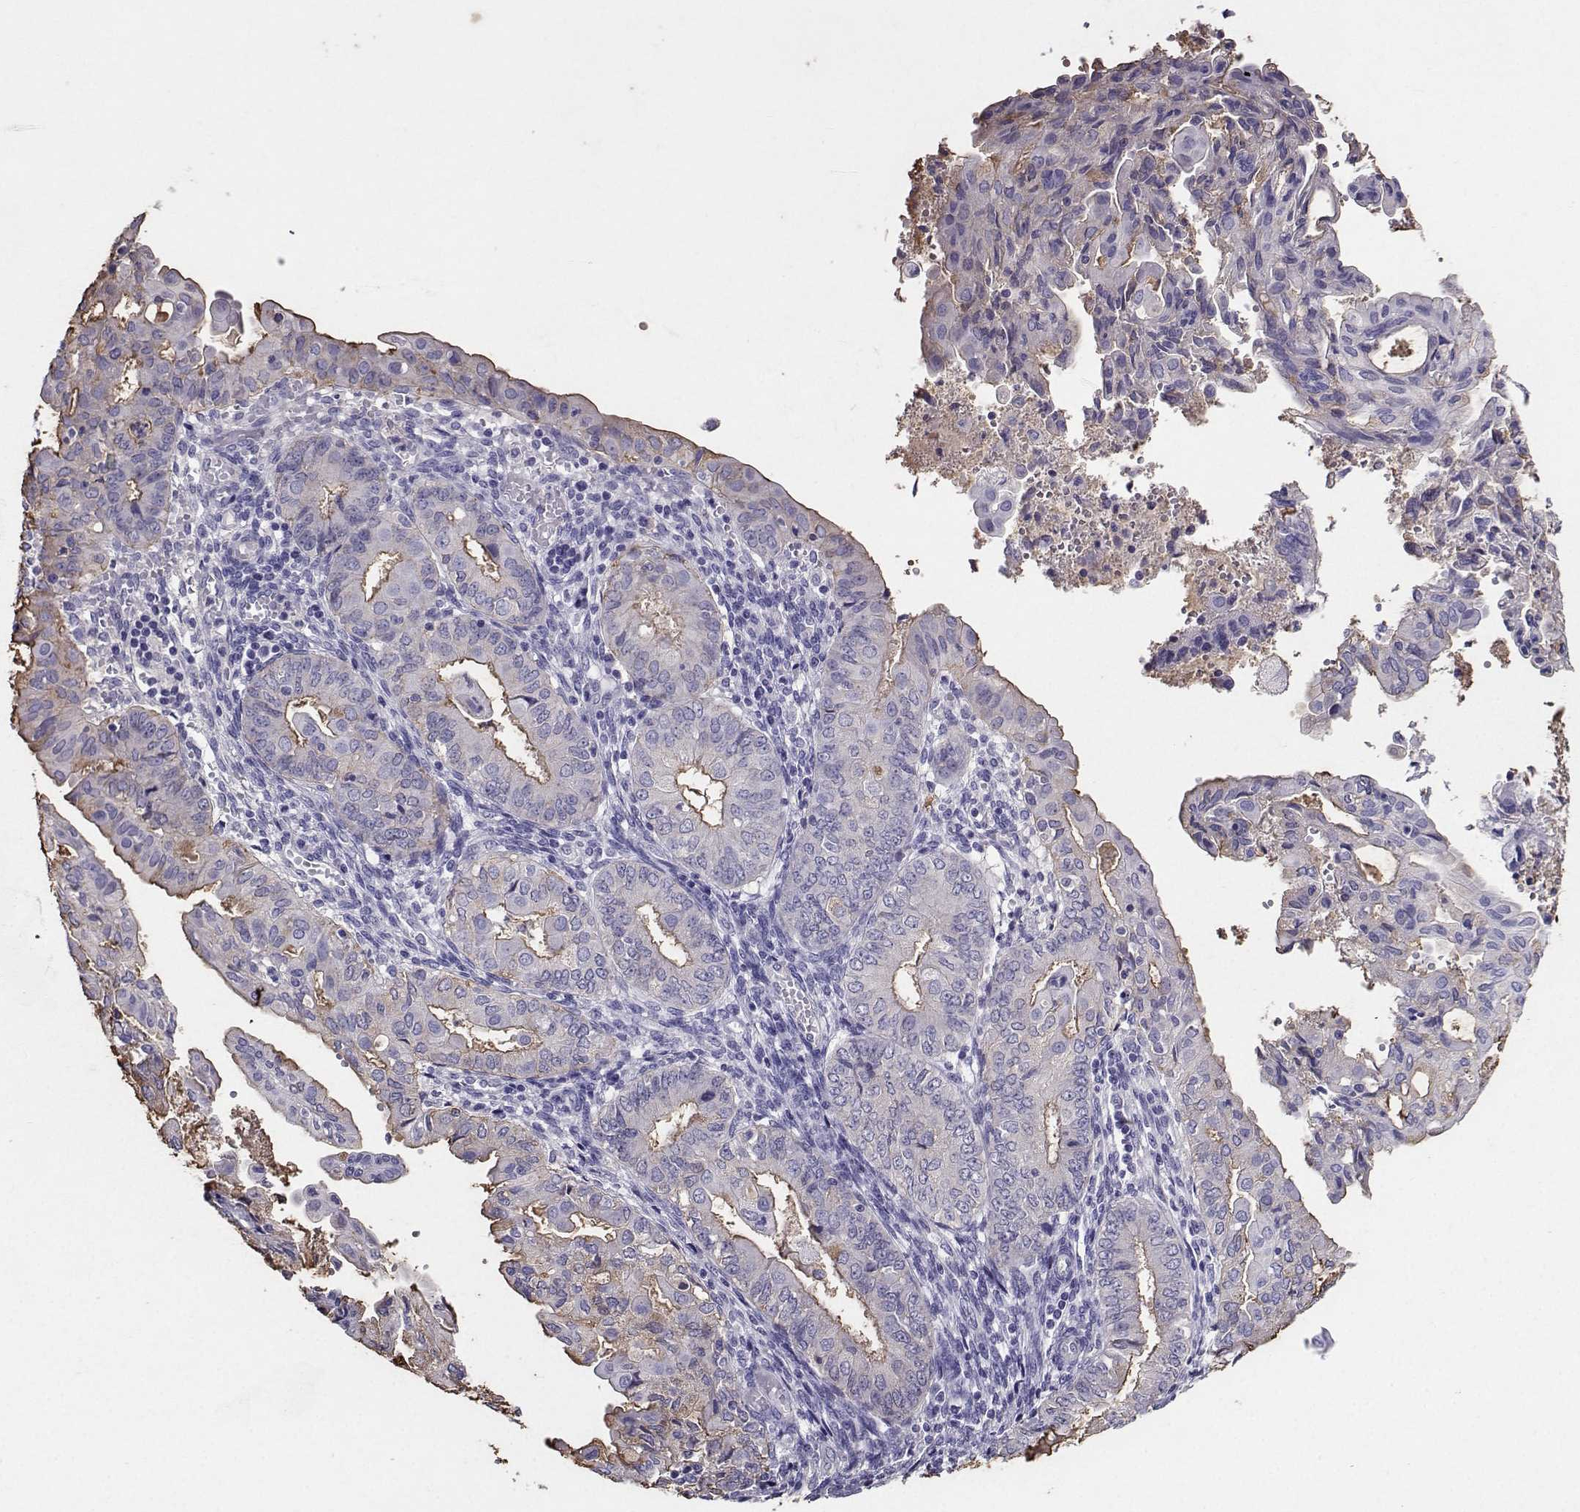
{"staining": {"intensity": "strong", "quantity": "25%-75%", "location": "cytoplasmic/membranous"}, "tissue": "endometrial cancer", "cell_type": "Tumor cells", "image_type": "cancer", "snomed": [{"axis": "morphology", "description": "Adenocarcinoma, NOS"}, {"axis": "topography", "description": "Endometrium"}], "caption": "Endometrial adenocarcinoma stained for a protein (brown) reveals strong cytoplasmic/membranous positive staining in approximately 25%-75% of tumor cells.", "gene": "CLUL1", "patient": {"sex": "female", "age": 68}}